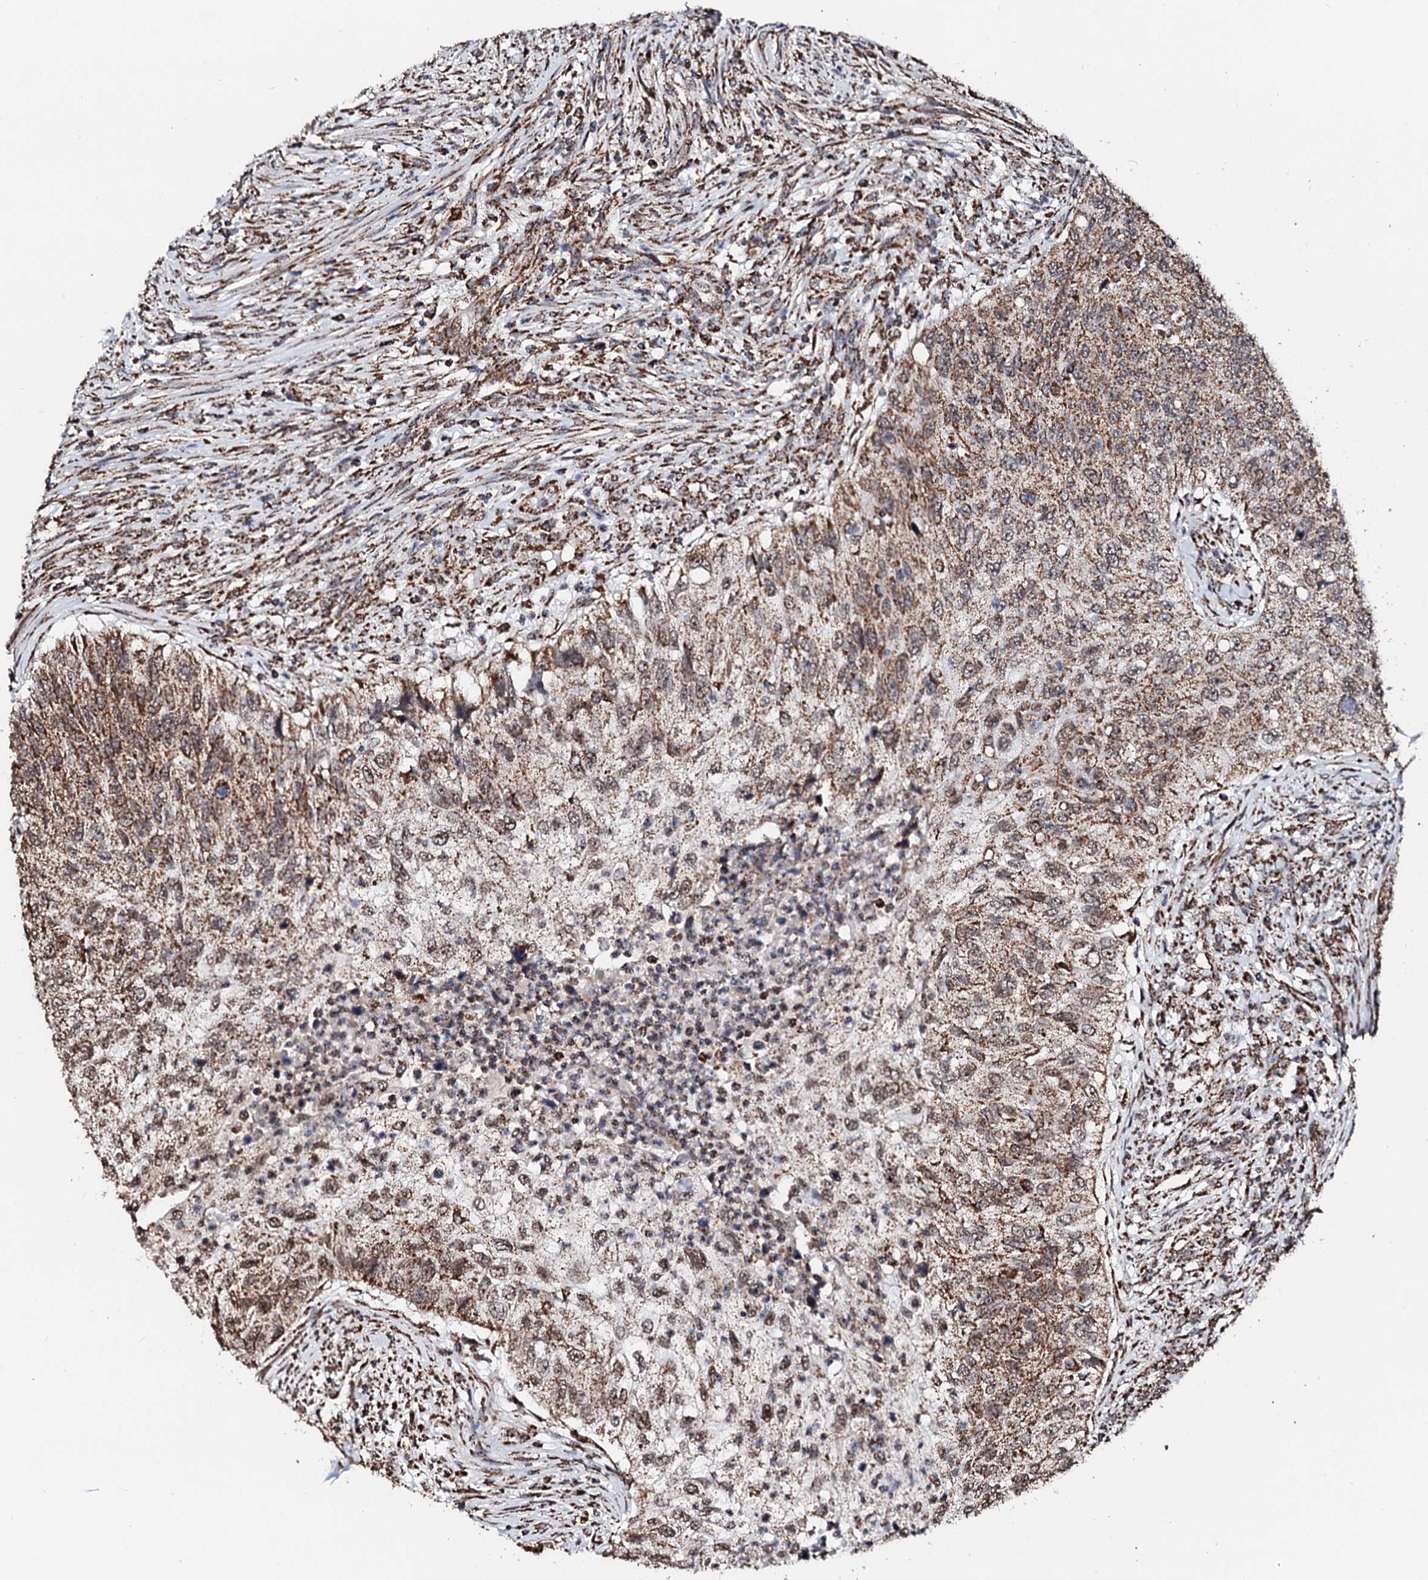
{"staining": {"intensity": "moderate", "quantity": ">75%", "location": "cytoplasmic/membranous"}, "tissue": "urothelial cancer", "cell_type": "Tumor cells", "image_type": "cancer", "snomed": [{"axis": "morphology", "description": "Urothelial carcinoma, High grade"}, {"axis": "topography", "description": "Urinary bladder"}], "caption": "This image reveals immunohistochemistry staining of urothelial cancer, with medium moderate cytoplasmic/membranous expression in about >75% of tumor cells.", "gene": "SECISBP2L", "patient": {"sex": "female", "age": 60}}